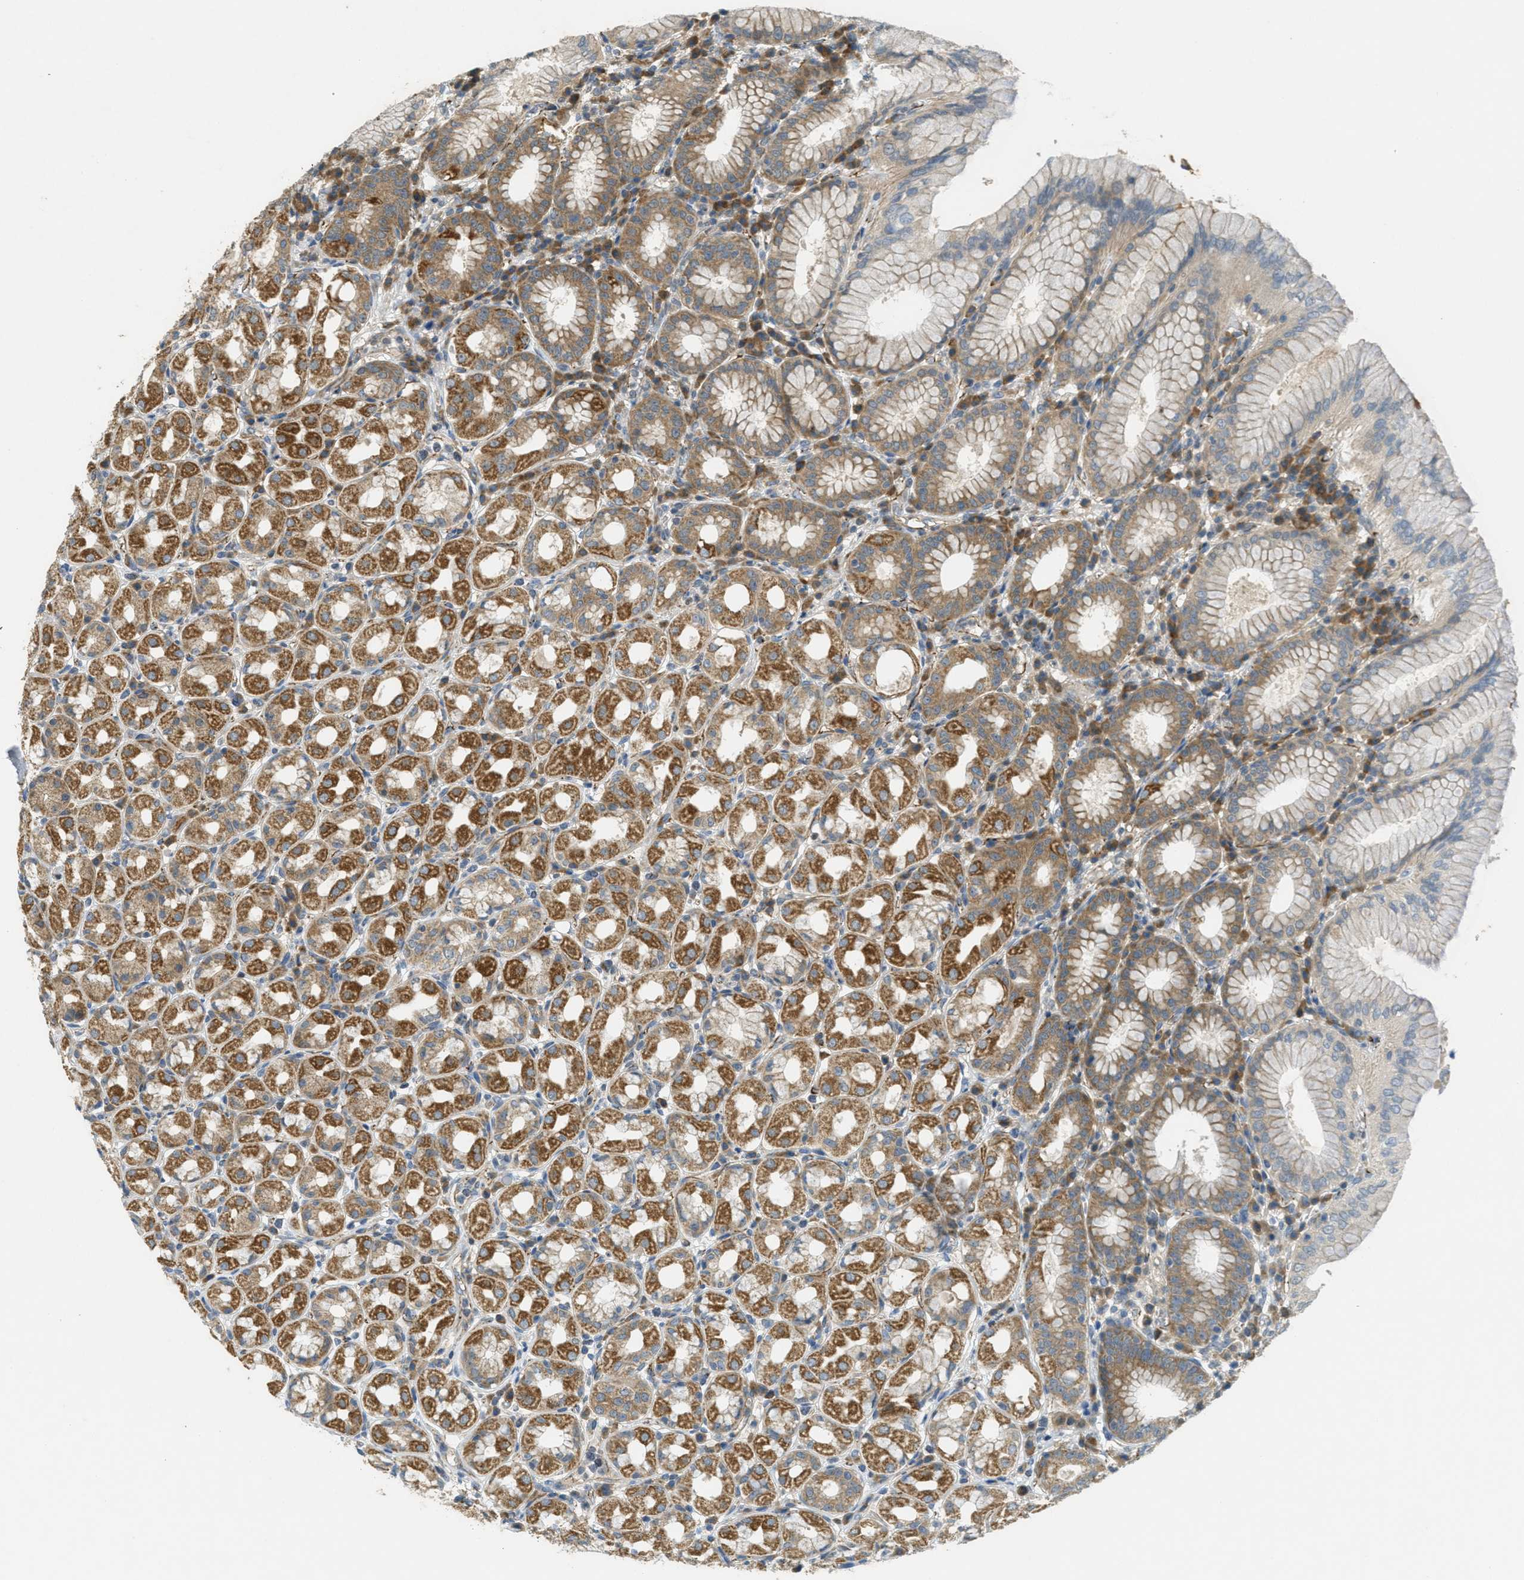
{"staining": {"intensity": "moderate", "quantity": ">75%", "location": "cytoplasmic/membranous"}, "tissue": "stomach", "cell_type": "Glandular cells", "image_type": "normal", "snomed": [{"axis": "morphology", "description": "Normal tissue, NOS"}, {"axis": "topography", "description": "Stomach"}, {"axis": "topography", "description": "Stomach, lower"}], "caption": "Protein analysis of normal stomach reveals moderate cytoplasmic/membranous expression in about >75% of glandular cells. (IHC, brightfield microscopy, high magnification).", "gene": "JCAD", "patient": {"sex": "female", "age": 56}}